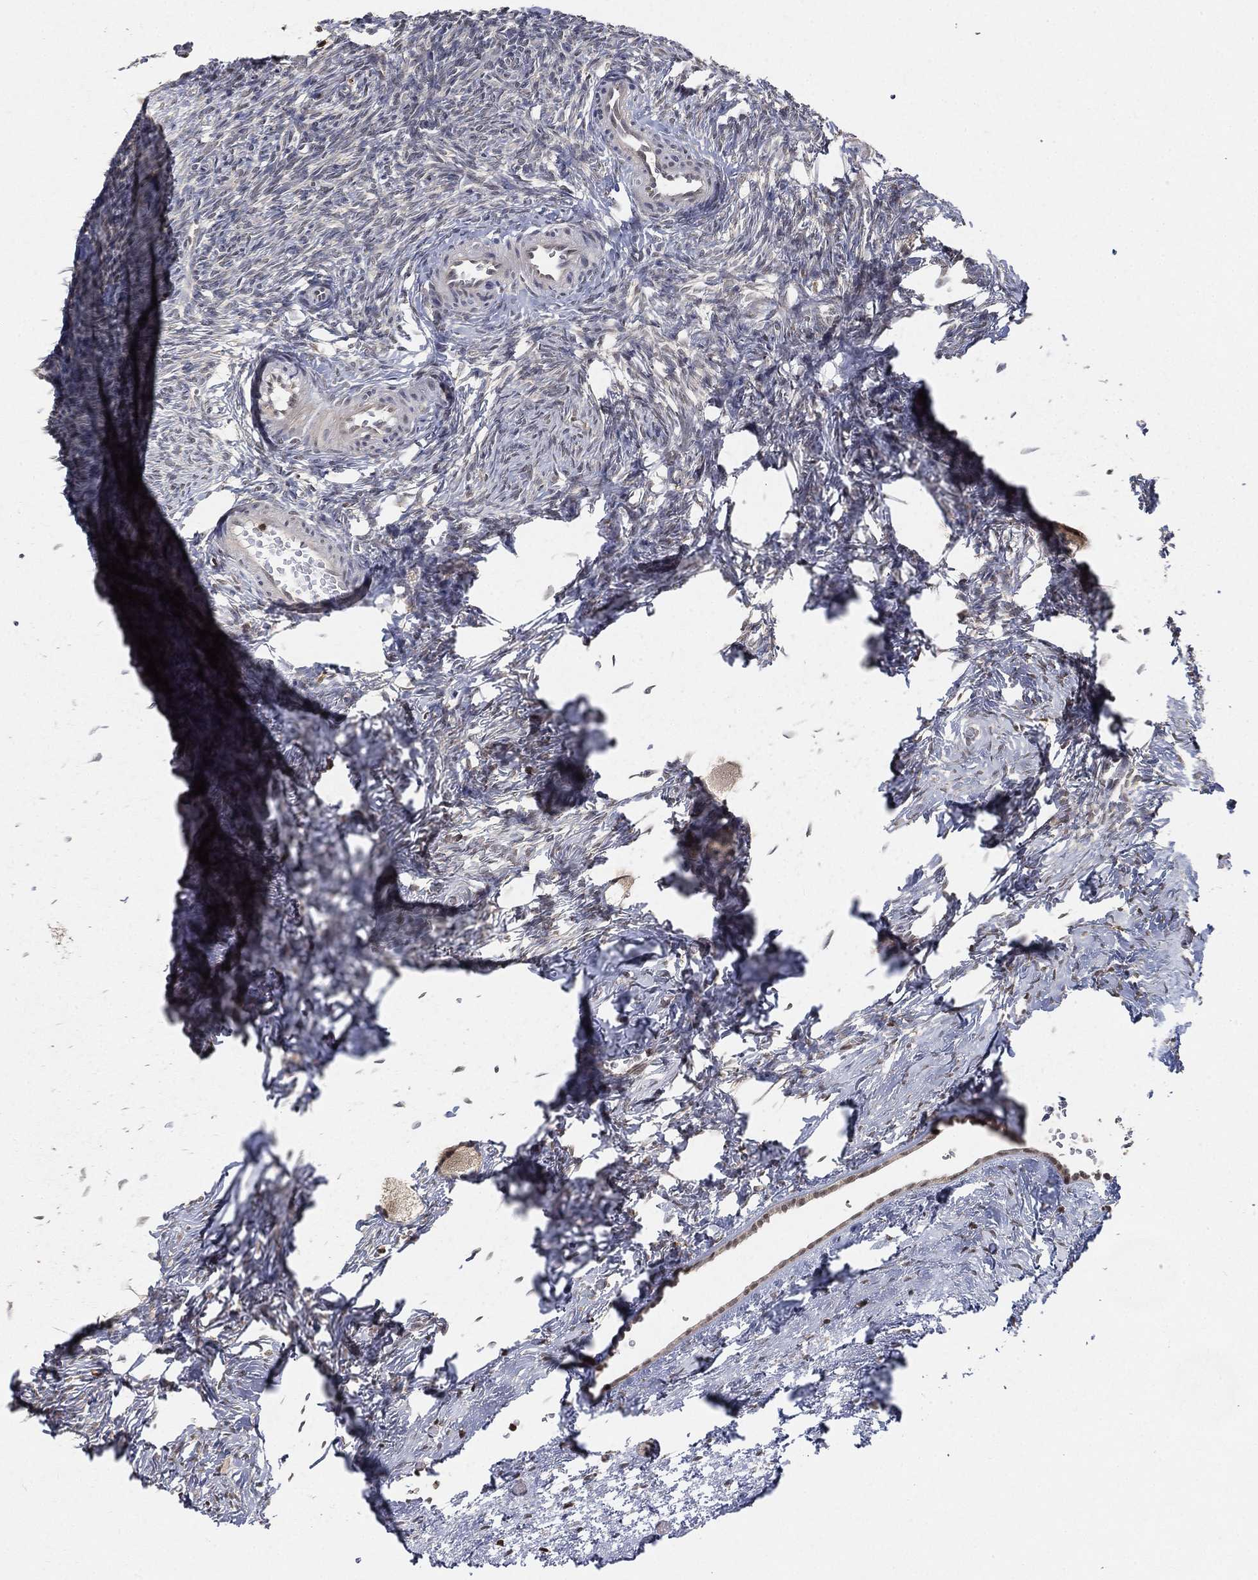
{"staining": {"intensity": "negative", "quantity": "none", "location": "none"}, "tissue": "ovary", "cell_type": "Ovarian stroma cells", "image_type": "normal", "snomed": [{"axis": "morphology", "description": "Normal tissue, NOS"}, {"axis": "topography", "description": "Ovary"}], "caption": "This is a micrograph of immunohistochemistry staining of unremarkable ovary, which shows no positivity in ovarian stroma cells. Brightfield microscopy of immunohistochemistry stained with DAB (3,3'-diaminobenzidine) (brown) and hematoxylin (blue), captured at high magnification.", "gene": "WDR26", "patient": {"sex": "female", "age": 27}}